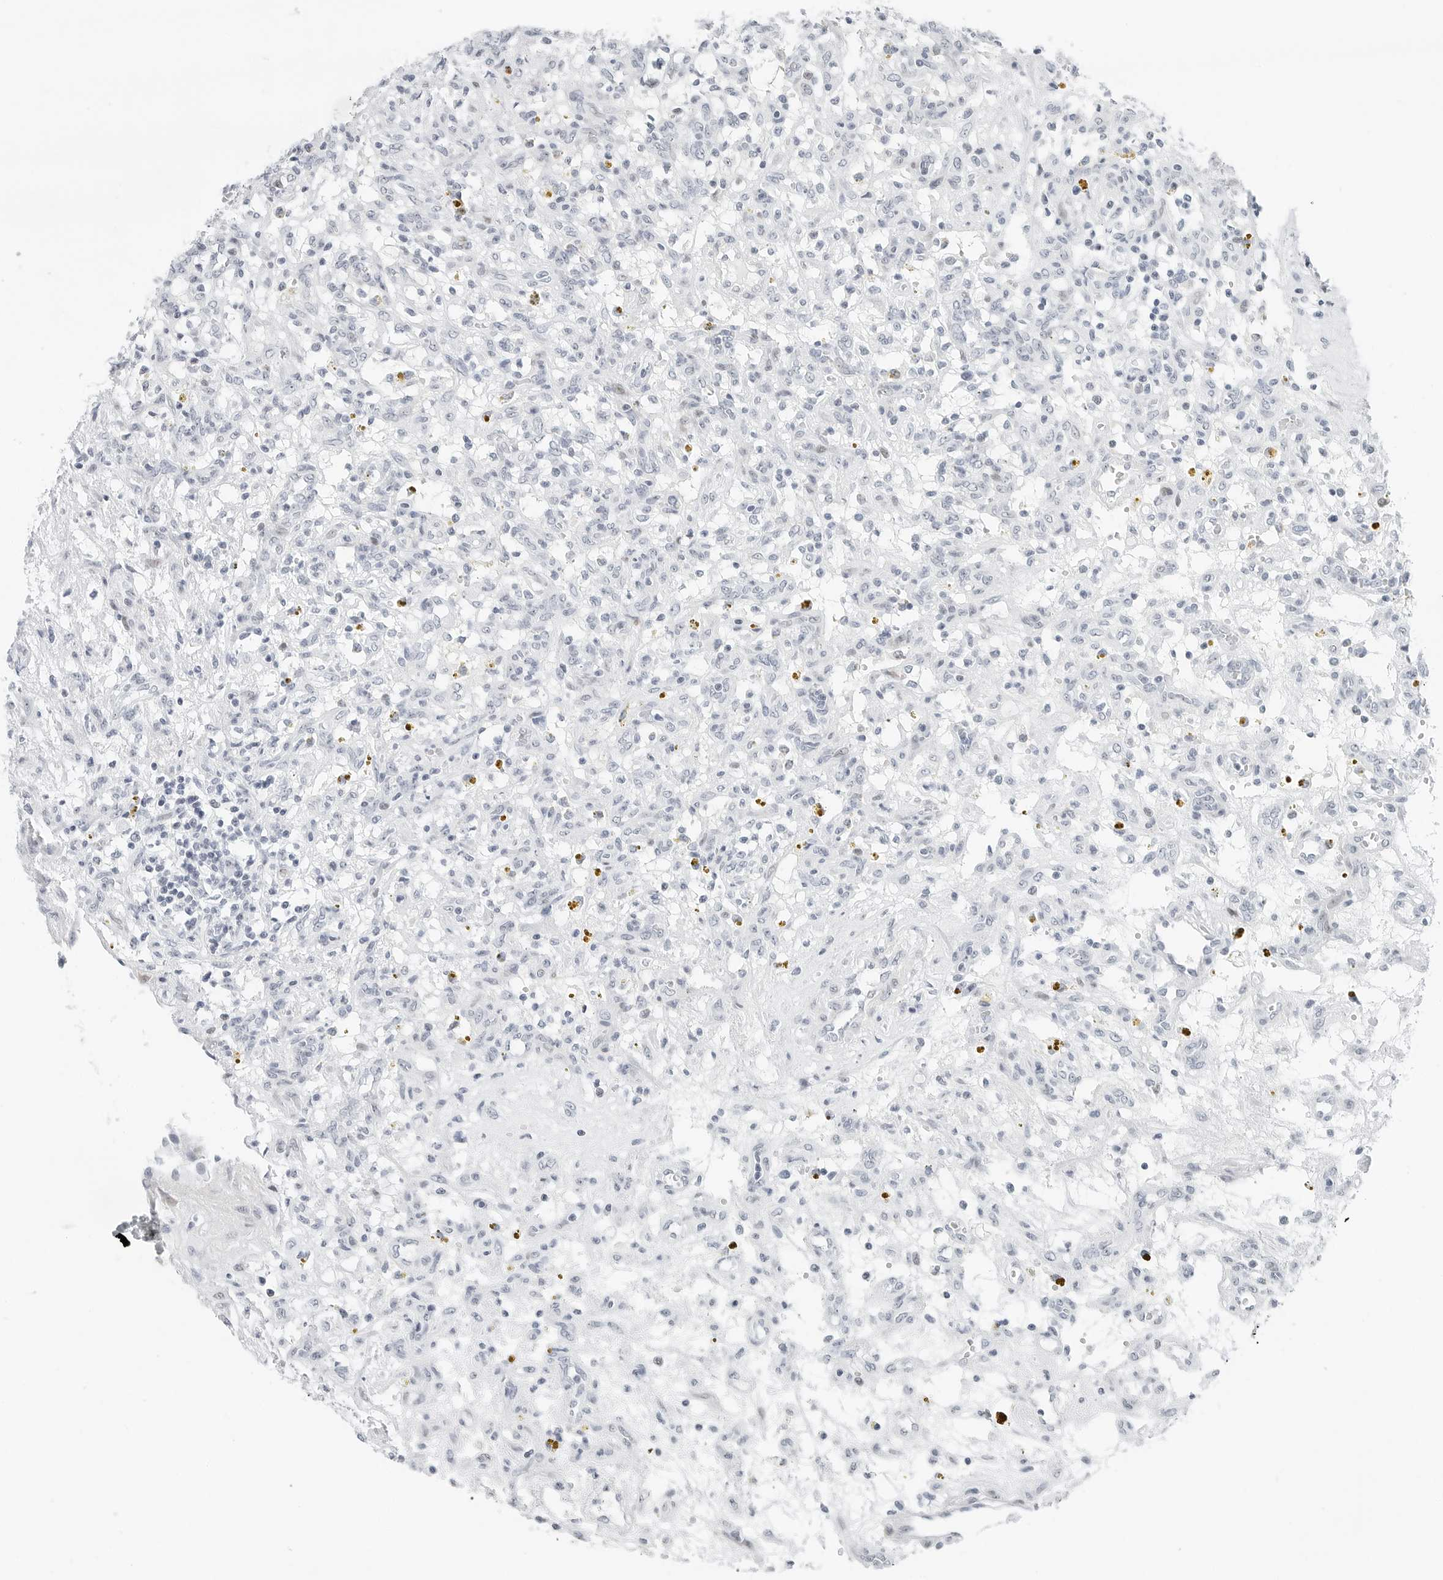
{"staining": {"intensity": "negative", "quantity": "none", "location": "none"}, "tissue": "renal cancer", "cell_type": "Tumor cells", "image_type": "cancer", "snomed": [{"axis": "morphology", "description": "Adenocarcinoma, NOS"}, {"axis": "topography", "description": "Kidney"}], "caption": "Renal adenocarcinoma was stained to show a protein in brown. There is no significant positivity in tumor cells.", "gene": "NTMT2", "patient": {"sex": "female", "age": 57}}